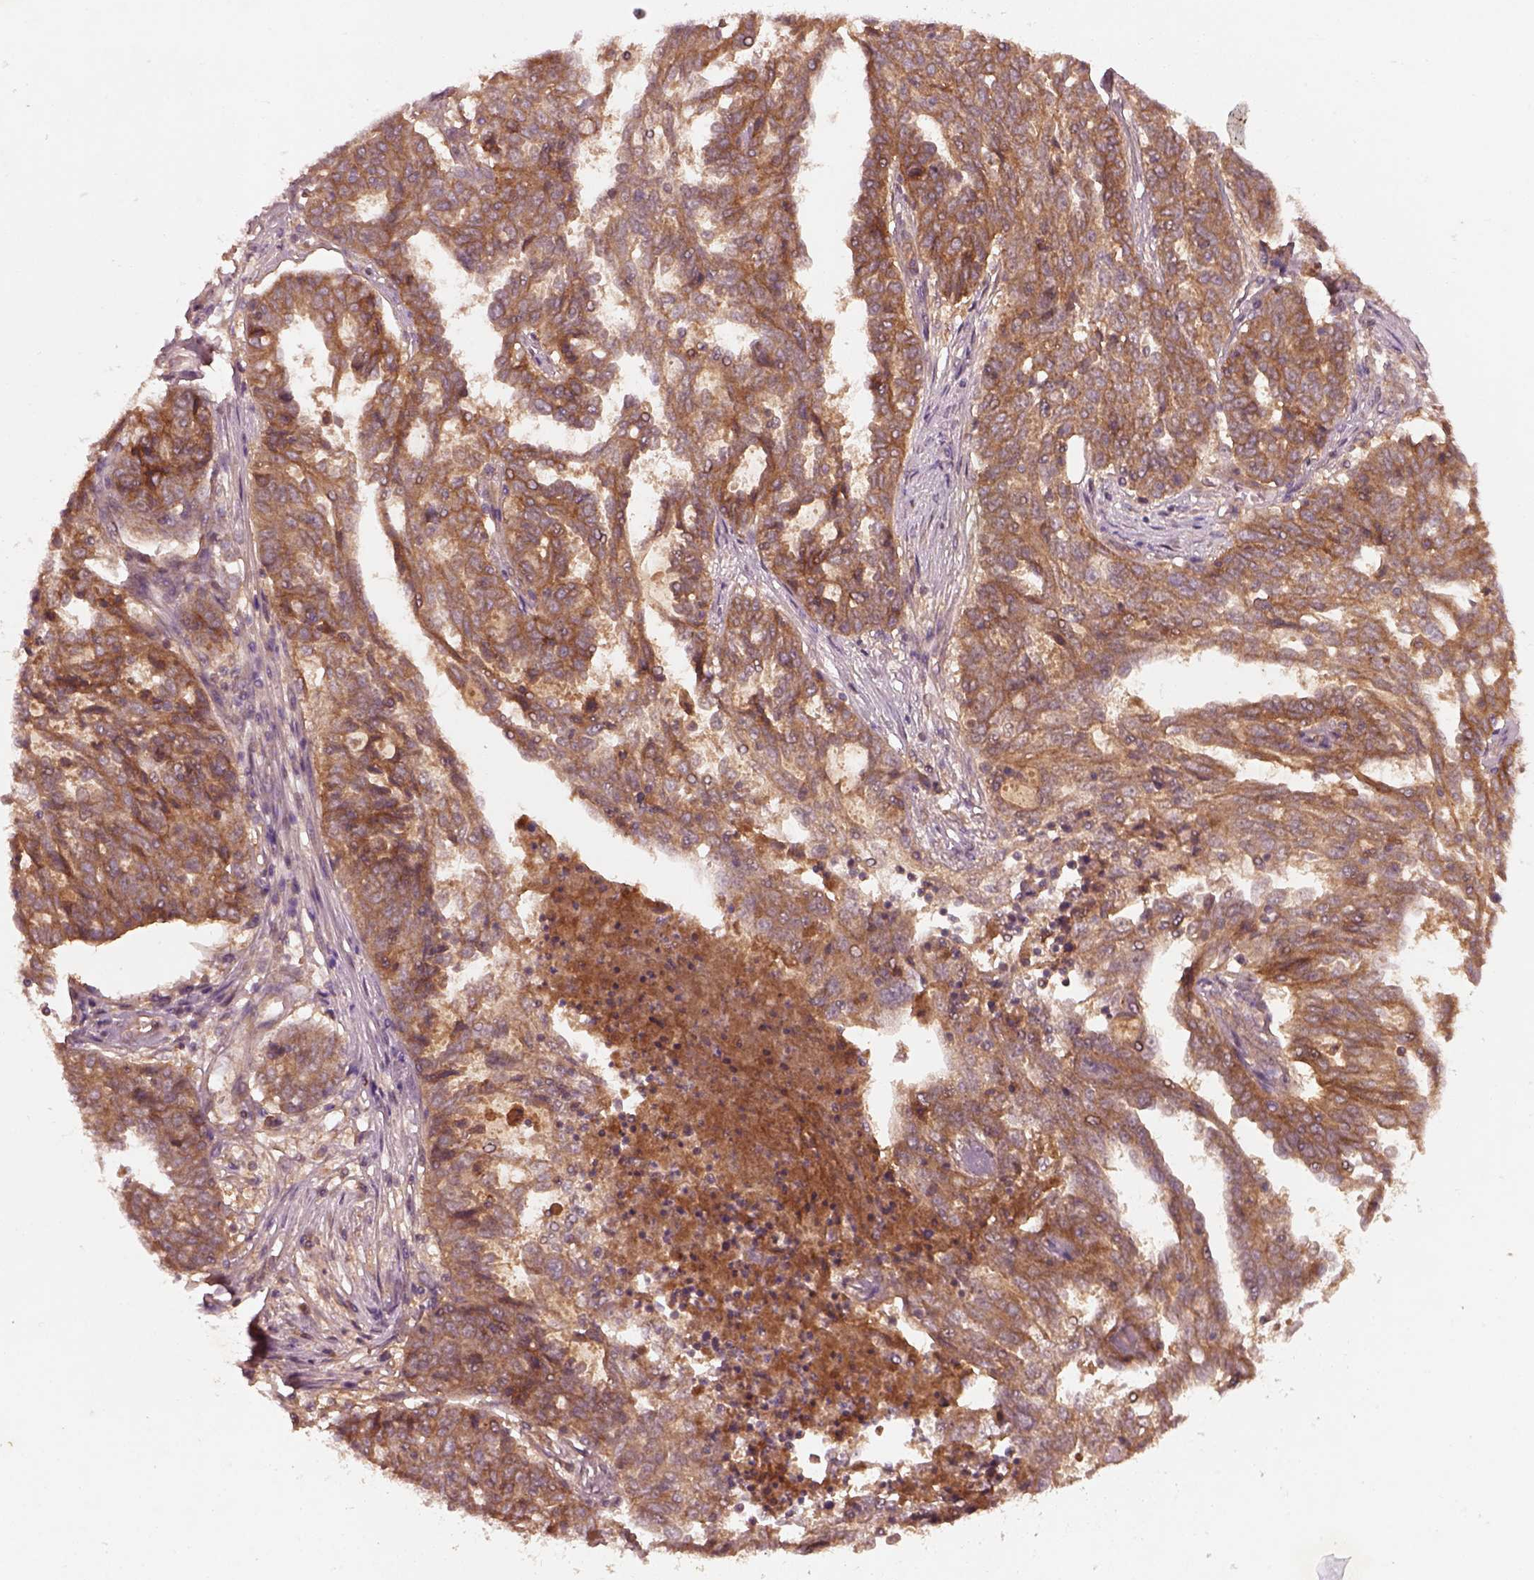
{"staining": {"intensity": "moderate", "quantity": ">75%", "location": "cytoplasmic/membranous"}, "tissue": "ovarian cancer", "cell_type": "Tumor cells", "image_type": "cancer", "snomed": [{"axis": "morphology", "description": "Cystadenocarcinoma, serous, NOS"}, {"axis": "topography", "description": "Ovary"}], "caption": "This histopathology image shows immunohistochemistry (IHC) staining of human ovarian serous cystadenocarcinoma, with medium moderate cytoplasmic/membranous expression in approximately >75% of tumor cells.", "gene": "FAM234A", "patient": {"sex": "female", "age": 67}}